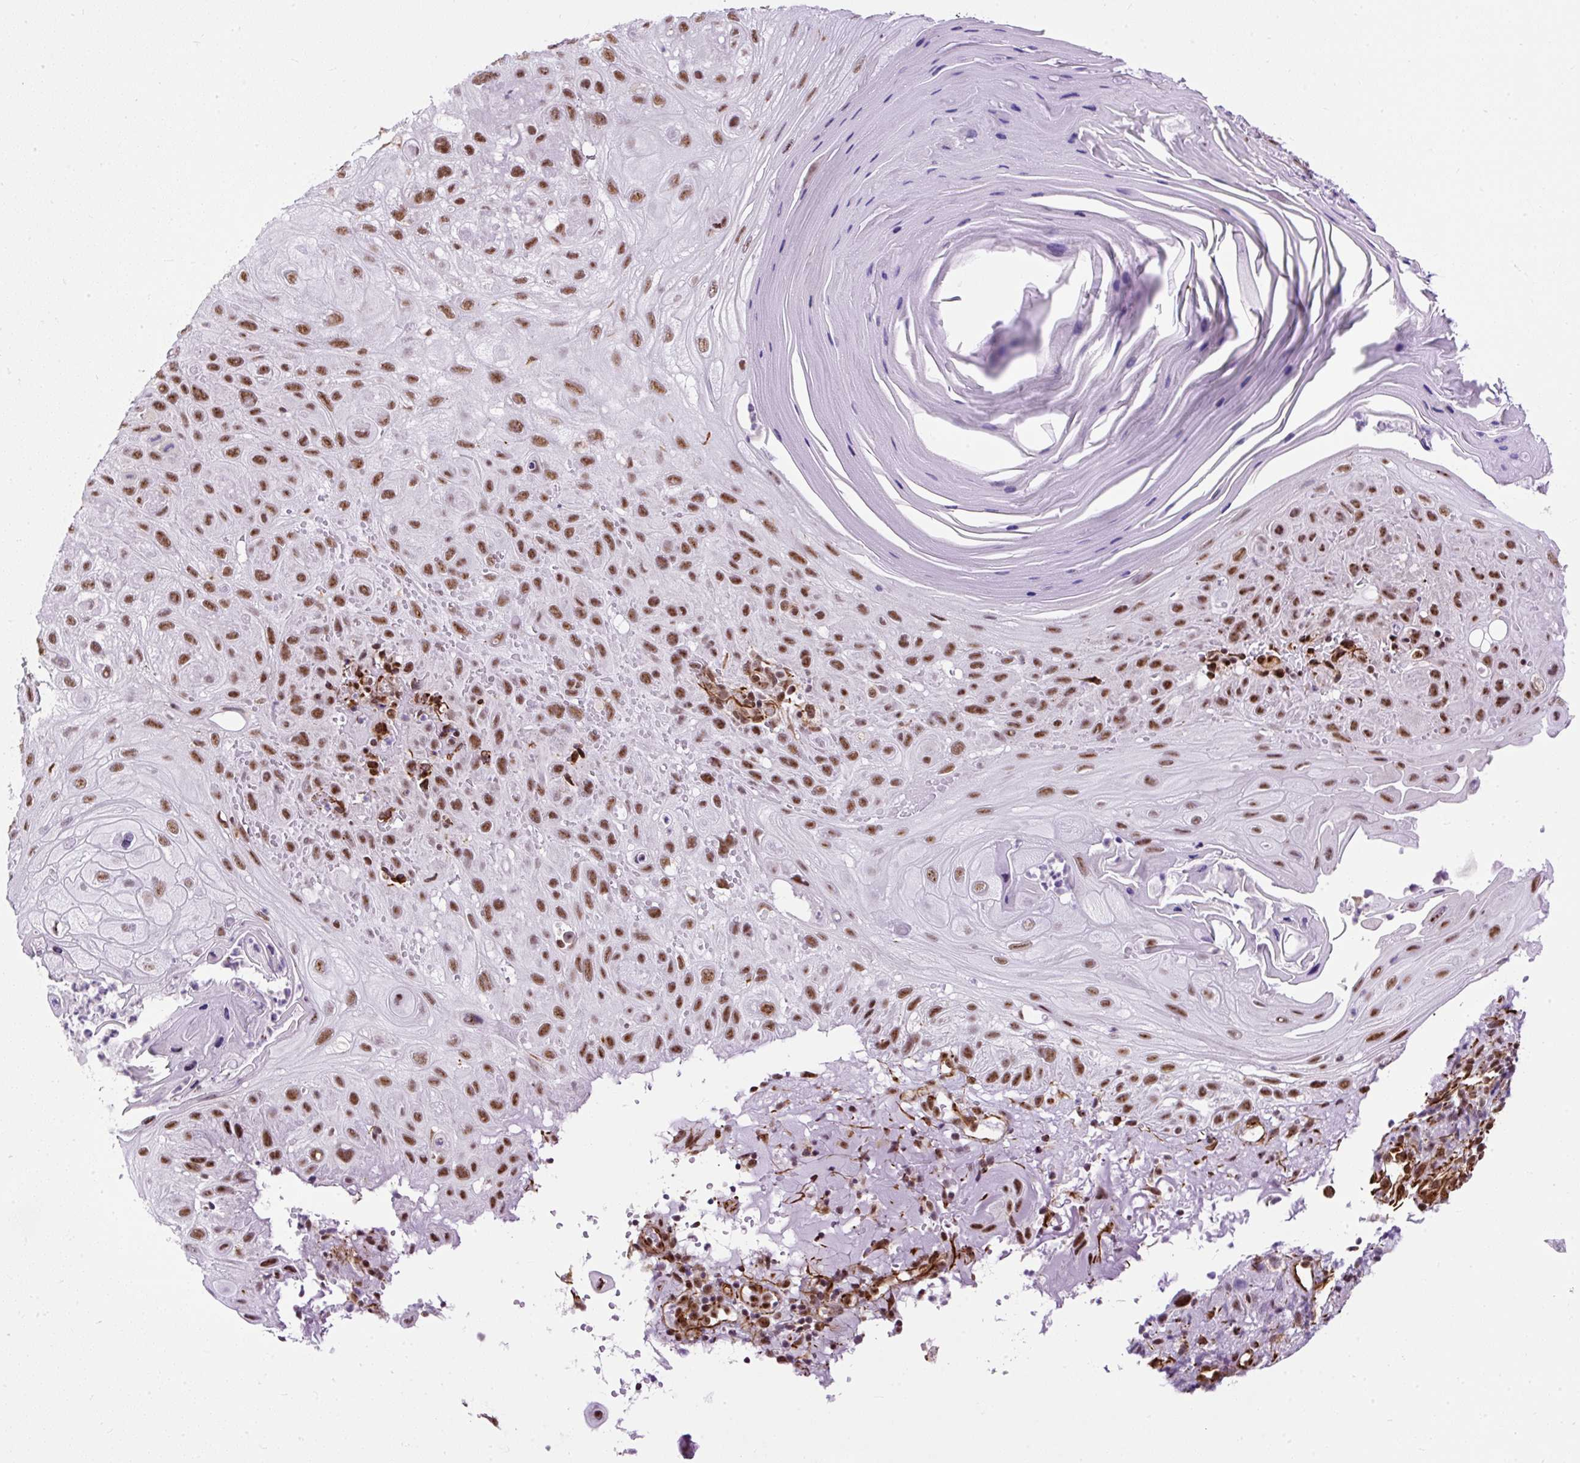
{"staining": {"intensity": "strong", "quantity": ">75%", "location": "nuclear"}, "tissue": "skin cancer", "cell_type": "Tumor cells", "image_type": "cancer", "snomed": [{"axis": "morphology", "description": "Normal tissue, NOS"}, {"axis": "morphology", "description": "Squamous cell carcinoma, NOS"}, {"axis": "topography", "description": "Skin"}], "caption": "Immunohistochemistry (IHC) histopathology image of neoplastic tissue: human skin cancer stained using immunohistochemistry (IHC) reveals high levels of strong protein expression localized specifically in the nuclear of tumor cells, appearing as a nuclear brown color.", "gene": "LUC7L2", "patient": {"sex": "female", "age": 96}}